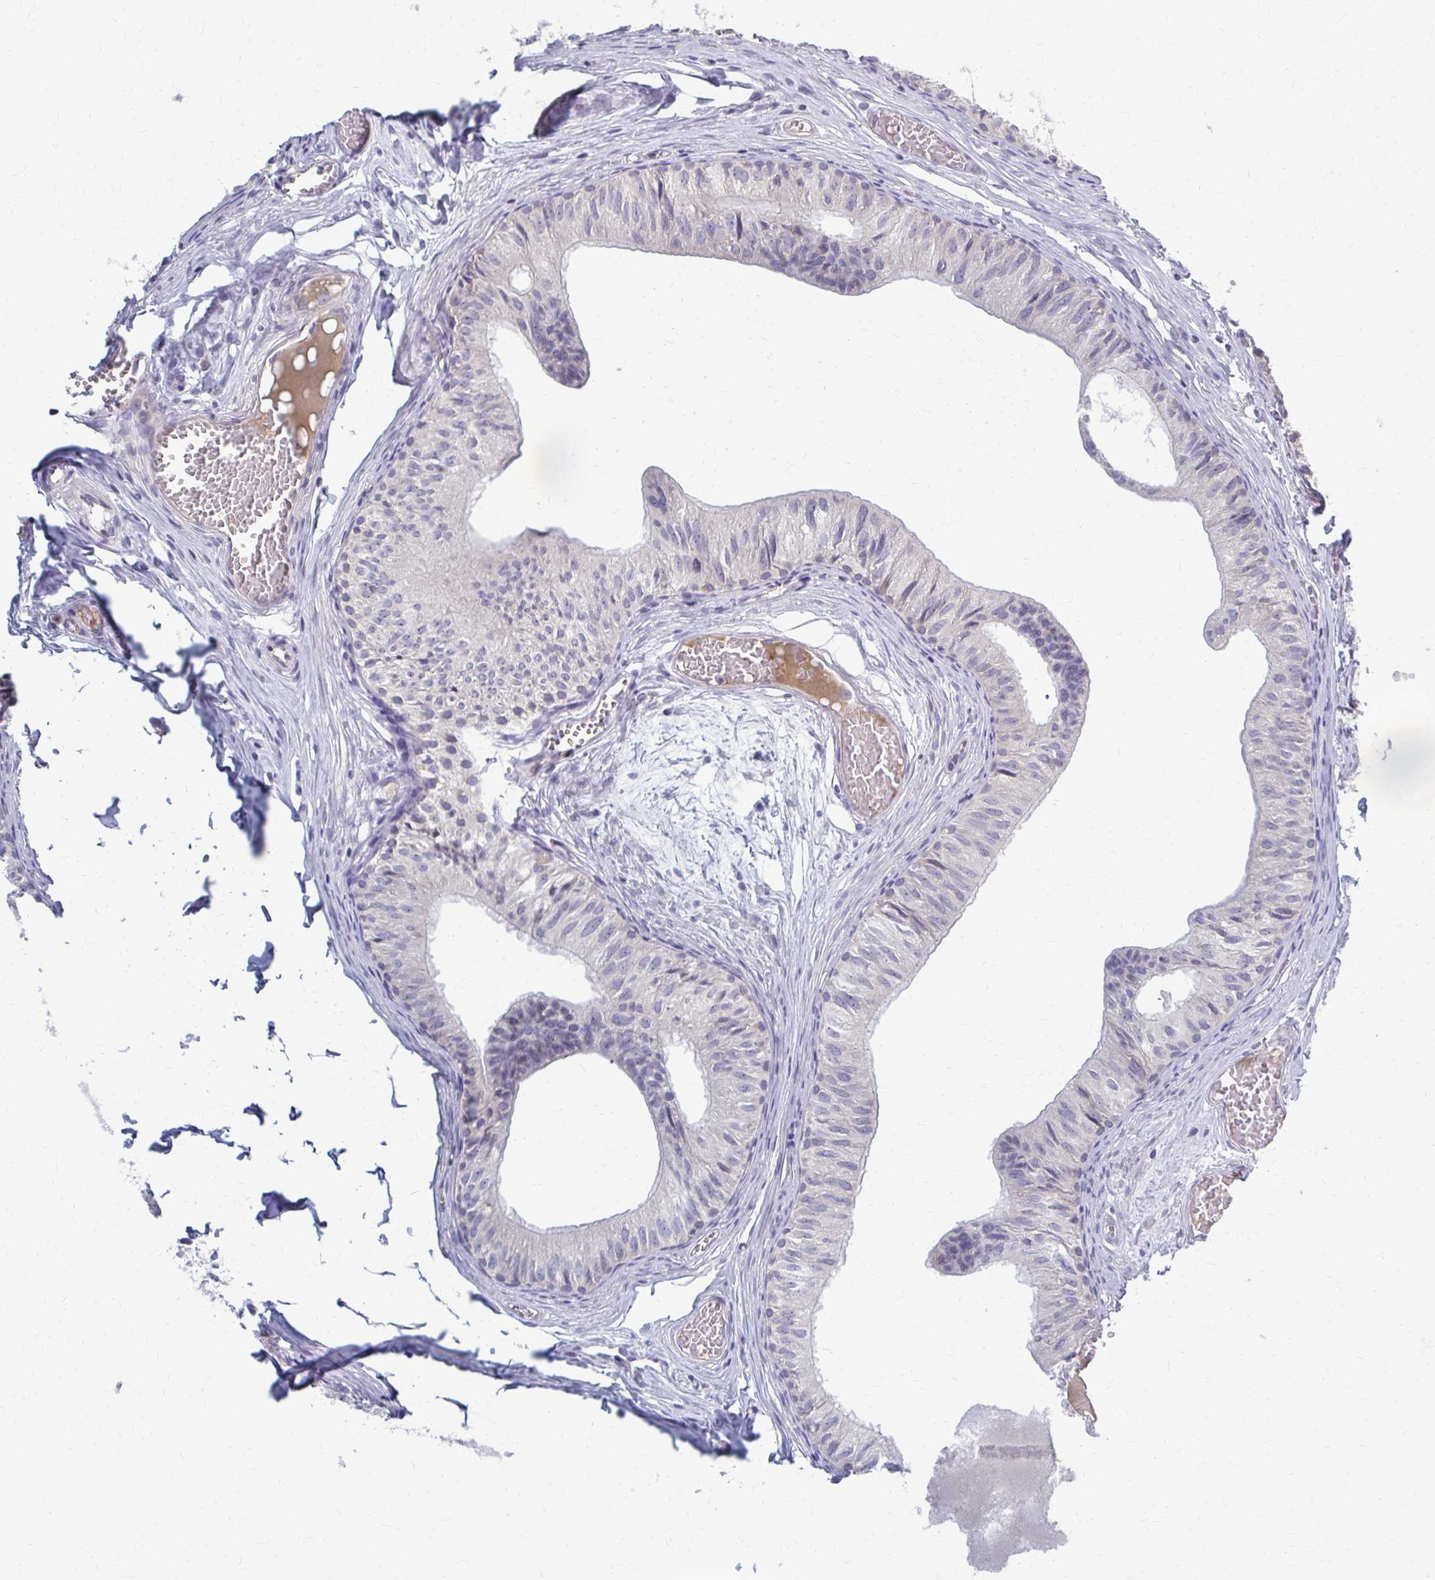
{"staining": {"intensity": "weak", "quantity": "<25%", "location": "cytoplasmic/membranous"}, "tissue": "epididymis", "cell_type": "Glandular cells", "image_type": "normal", "snomed": [{"axis": "morphology", "description": "Normal tissue, NOS"}, {"axis": "topography", "description": "Epididymis"}], "caption": "There is no significant staining in glandular cells of epididymis. (Stains: DAB (3,3'-diaminobenzidine) IHC with hematoxylin counter stain, Microscopy: brightfield microscopy at high magnification).", "gene": "MCRIP2", "patient": {"sex": "male", "age": 25}}